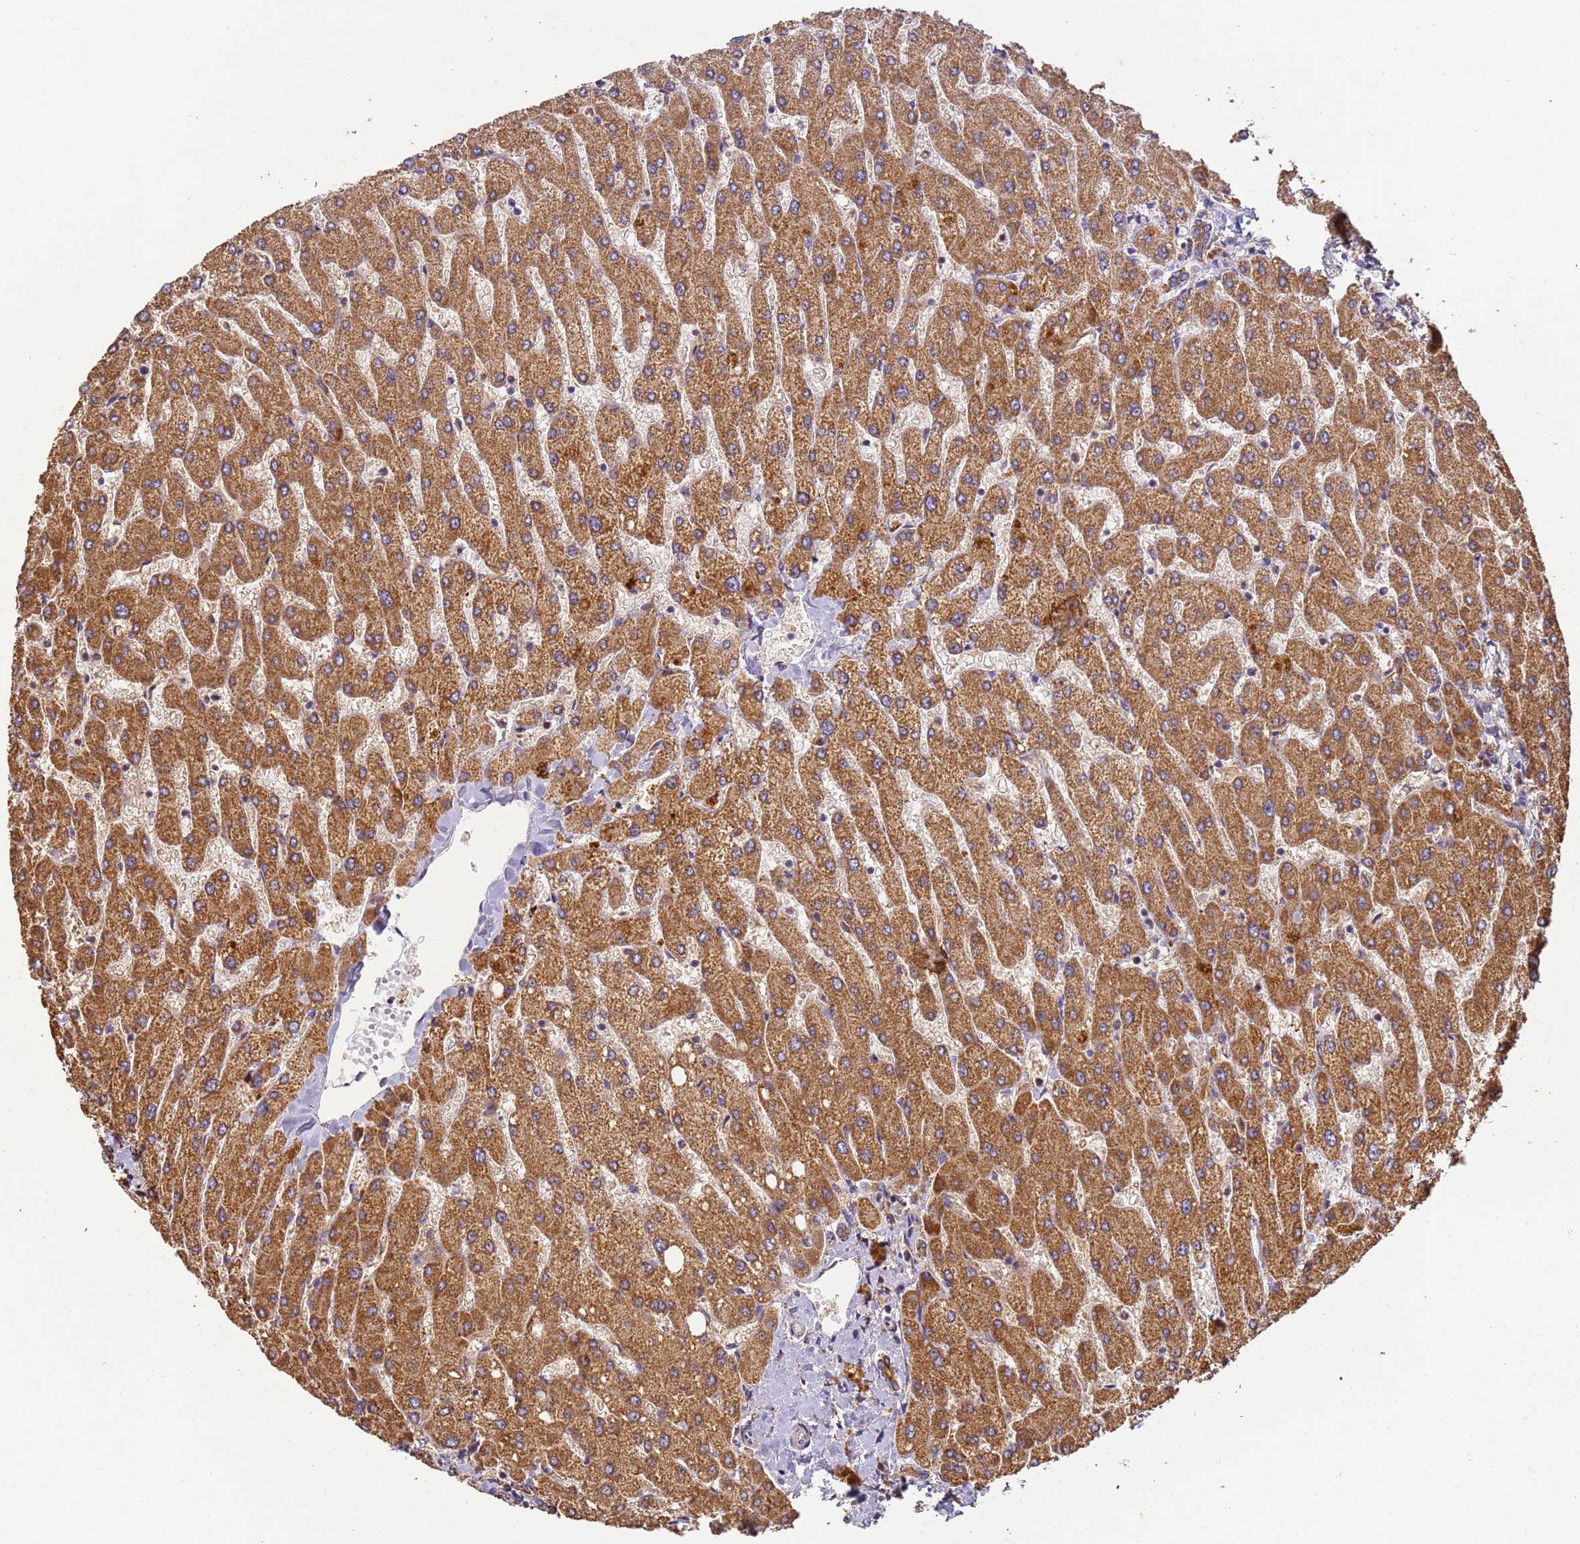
{"staining": {"intensity": "strong", "quantity": ">75%", "location": "cytoplasmic/membranous"}, "tissue": "liver", "cell_type": "Cholangiocytes", "image_type": "normal", "snomed": [{"axis": "morphology", "description": "Normal tissue, NOS"}, {"axis": "topography", "description": "Liver"}], "caption": "Human liver stained with a brown dye displays strong cytoplasmic/membranous positive staining in about >75% of cholangiocytes.", "gene": "TIGAR", "patient": {"sex": "male", "age": 55}}